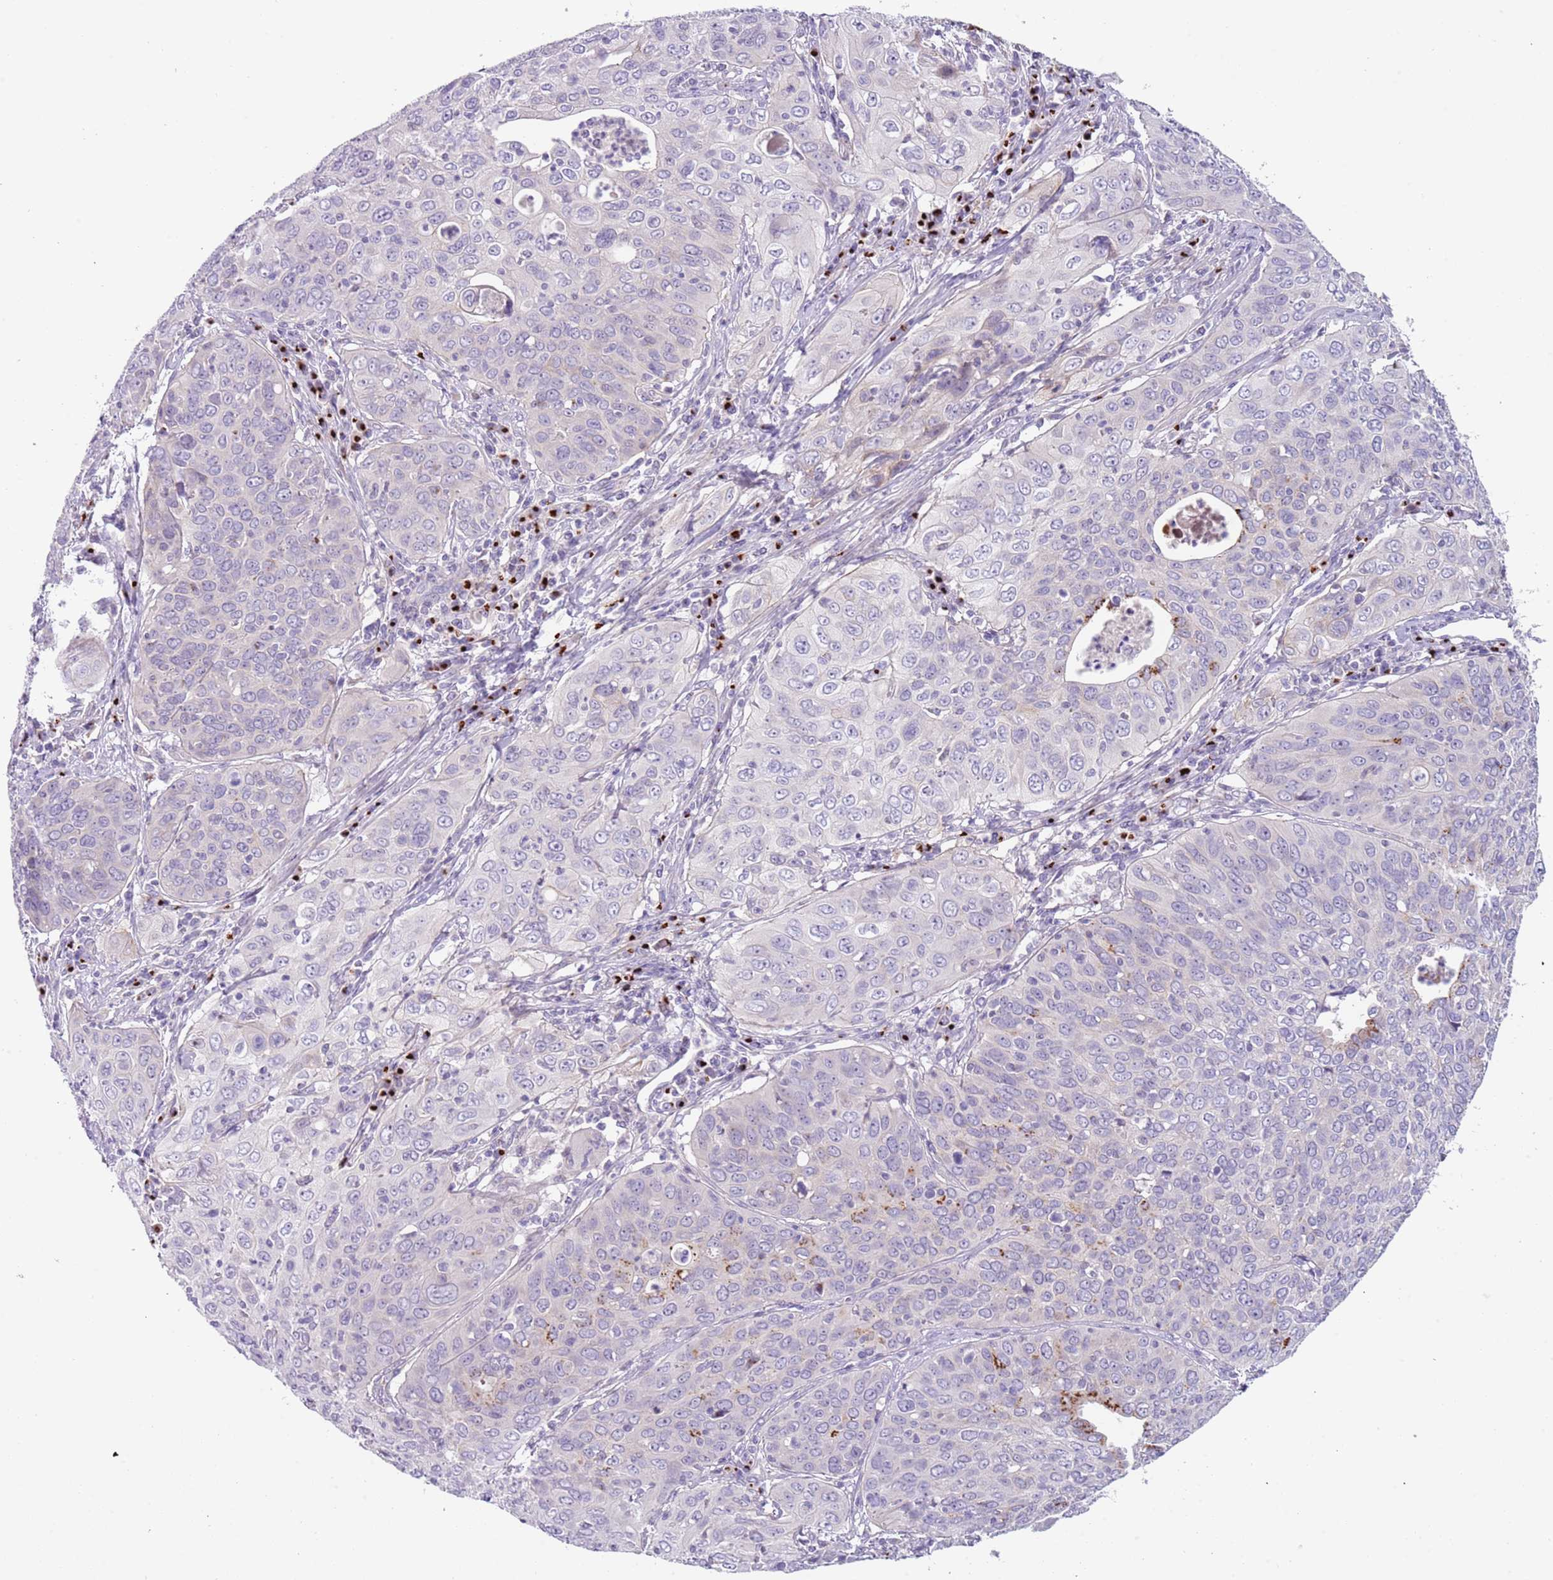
{"staining": {"intensity": "moderate", "quantity": "<25%", "location": "cytoplasmic/membranous"}, "tissue": "cervical cancer", "cell_type": "Tumor cells", "image_type": "cancer", "snomed": [{"axis": "morphology", "description": "Squamous cell carcinoma, NOS"}, {"axis": "topography", "description": "Cervix"}], "caption": "The micrograph reveals immunohistochemical staining of cervical cancer (squamous cell carcinoma). There is moderate cytoplasmic/membranous expression is present in about <25% of tumor cells.", "gene": "C2CD3", "patient": {"sex": "female", "age": 36}}